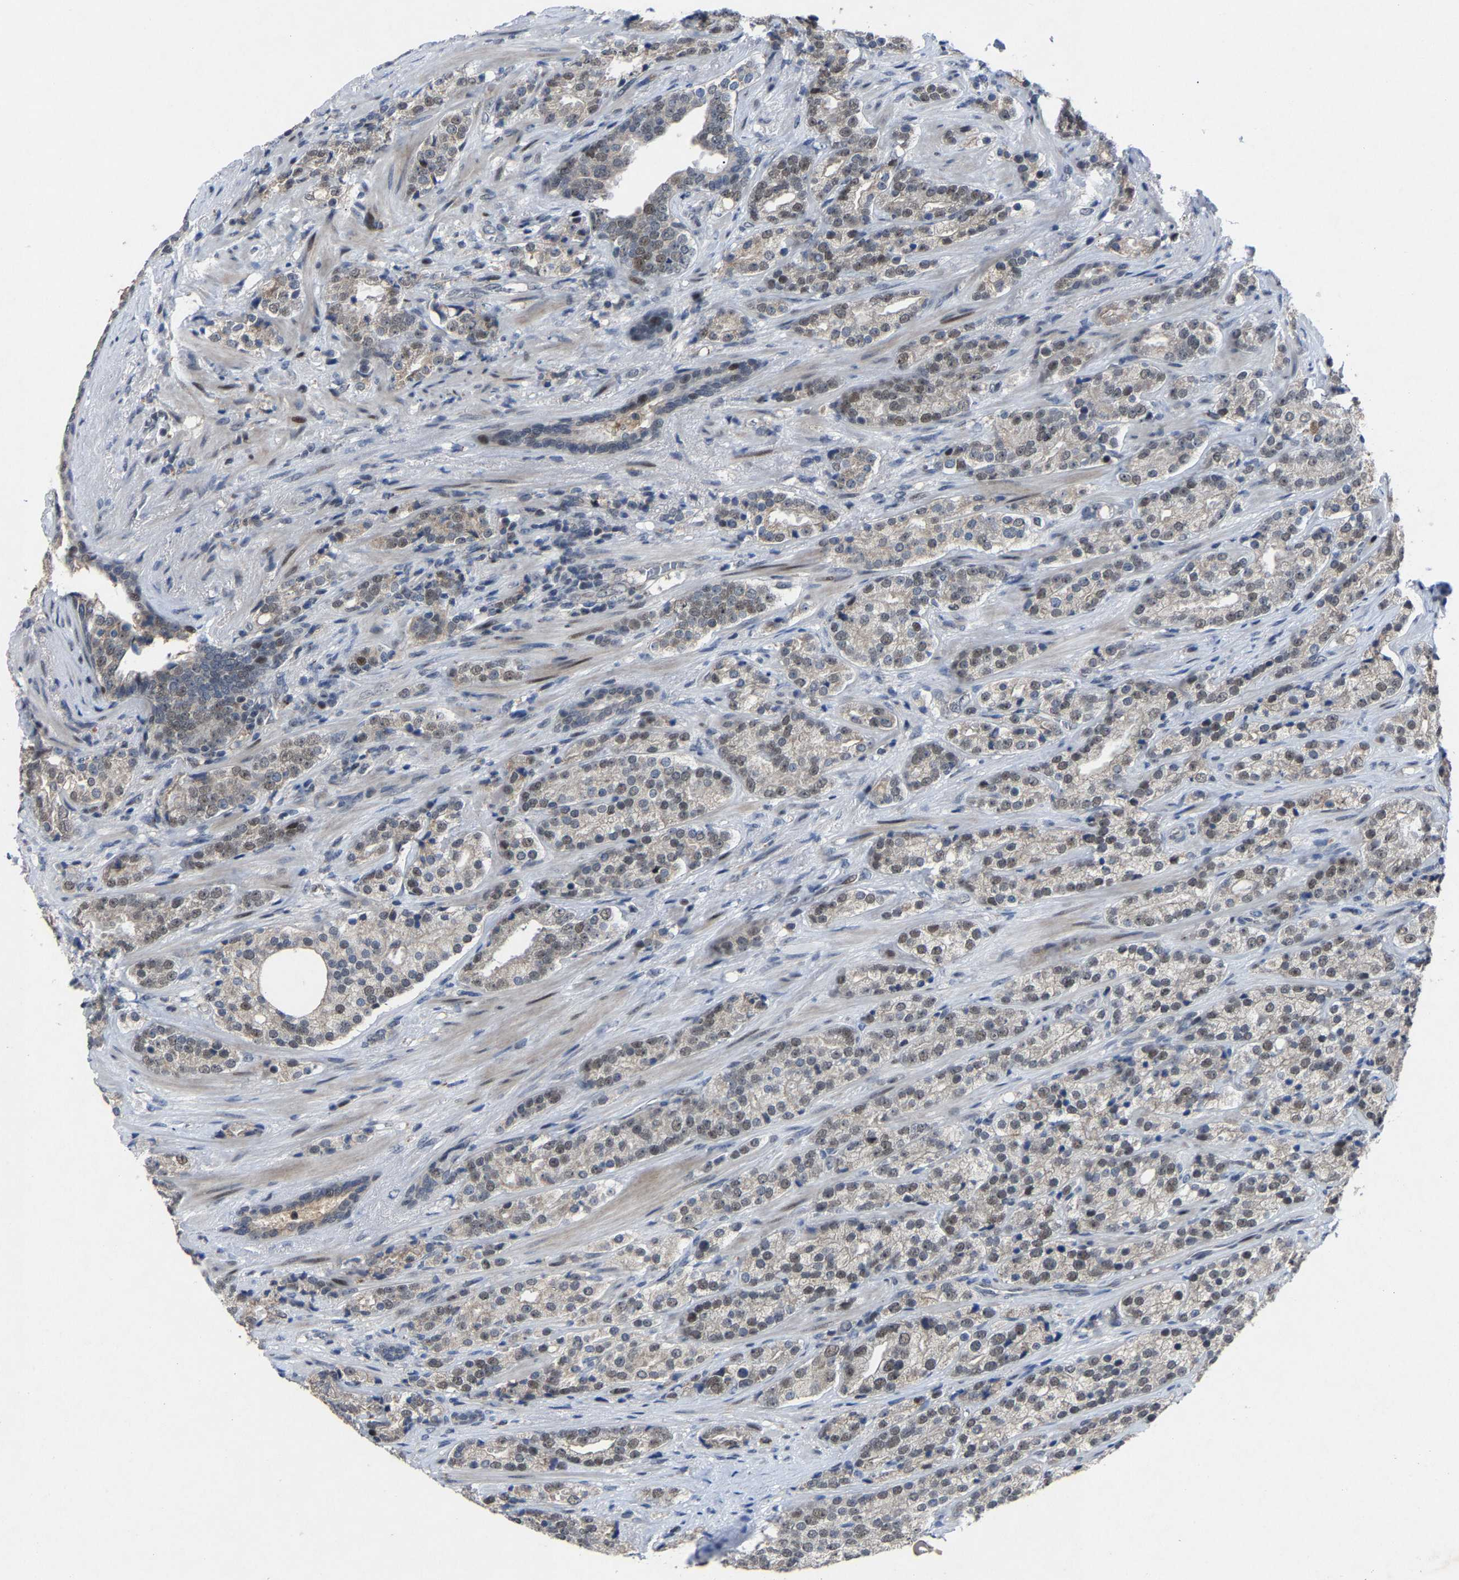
{"staining": {"intensity": "weak", "quantity": ">75%", "location": "nuclear"}, "tissue": "prostate cancer", "cell_type": "Tumor cells", "image_type": "cancer", "snomed": [{"axis": "morphology", "description": "Adenocarcinoma, High grade"}, {"axis": "topography", "description": "Prostate"}], "caption": "Prostate cancer stained for a protein (brown) shows weak nuclear positive expression in about >75% of tumor cells.", "gene": "LSM8", "patient": {"sex": "male", "age": 71}}